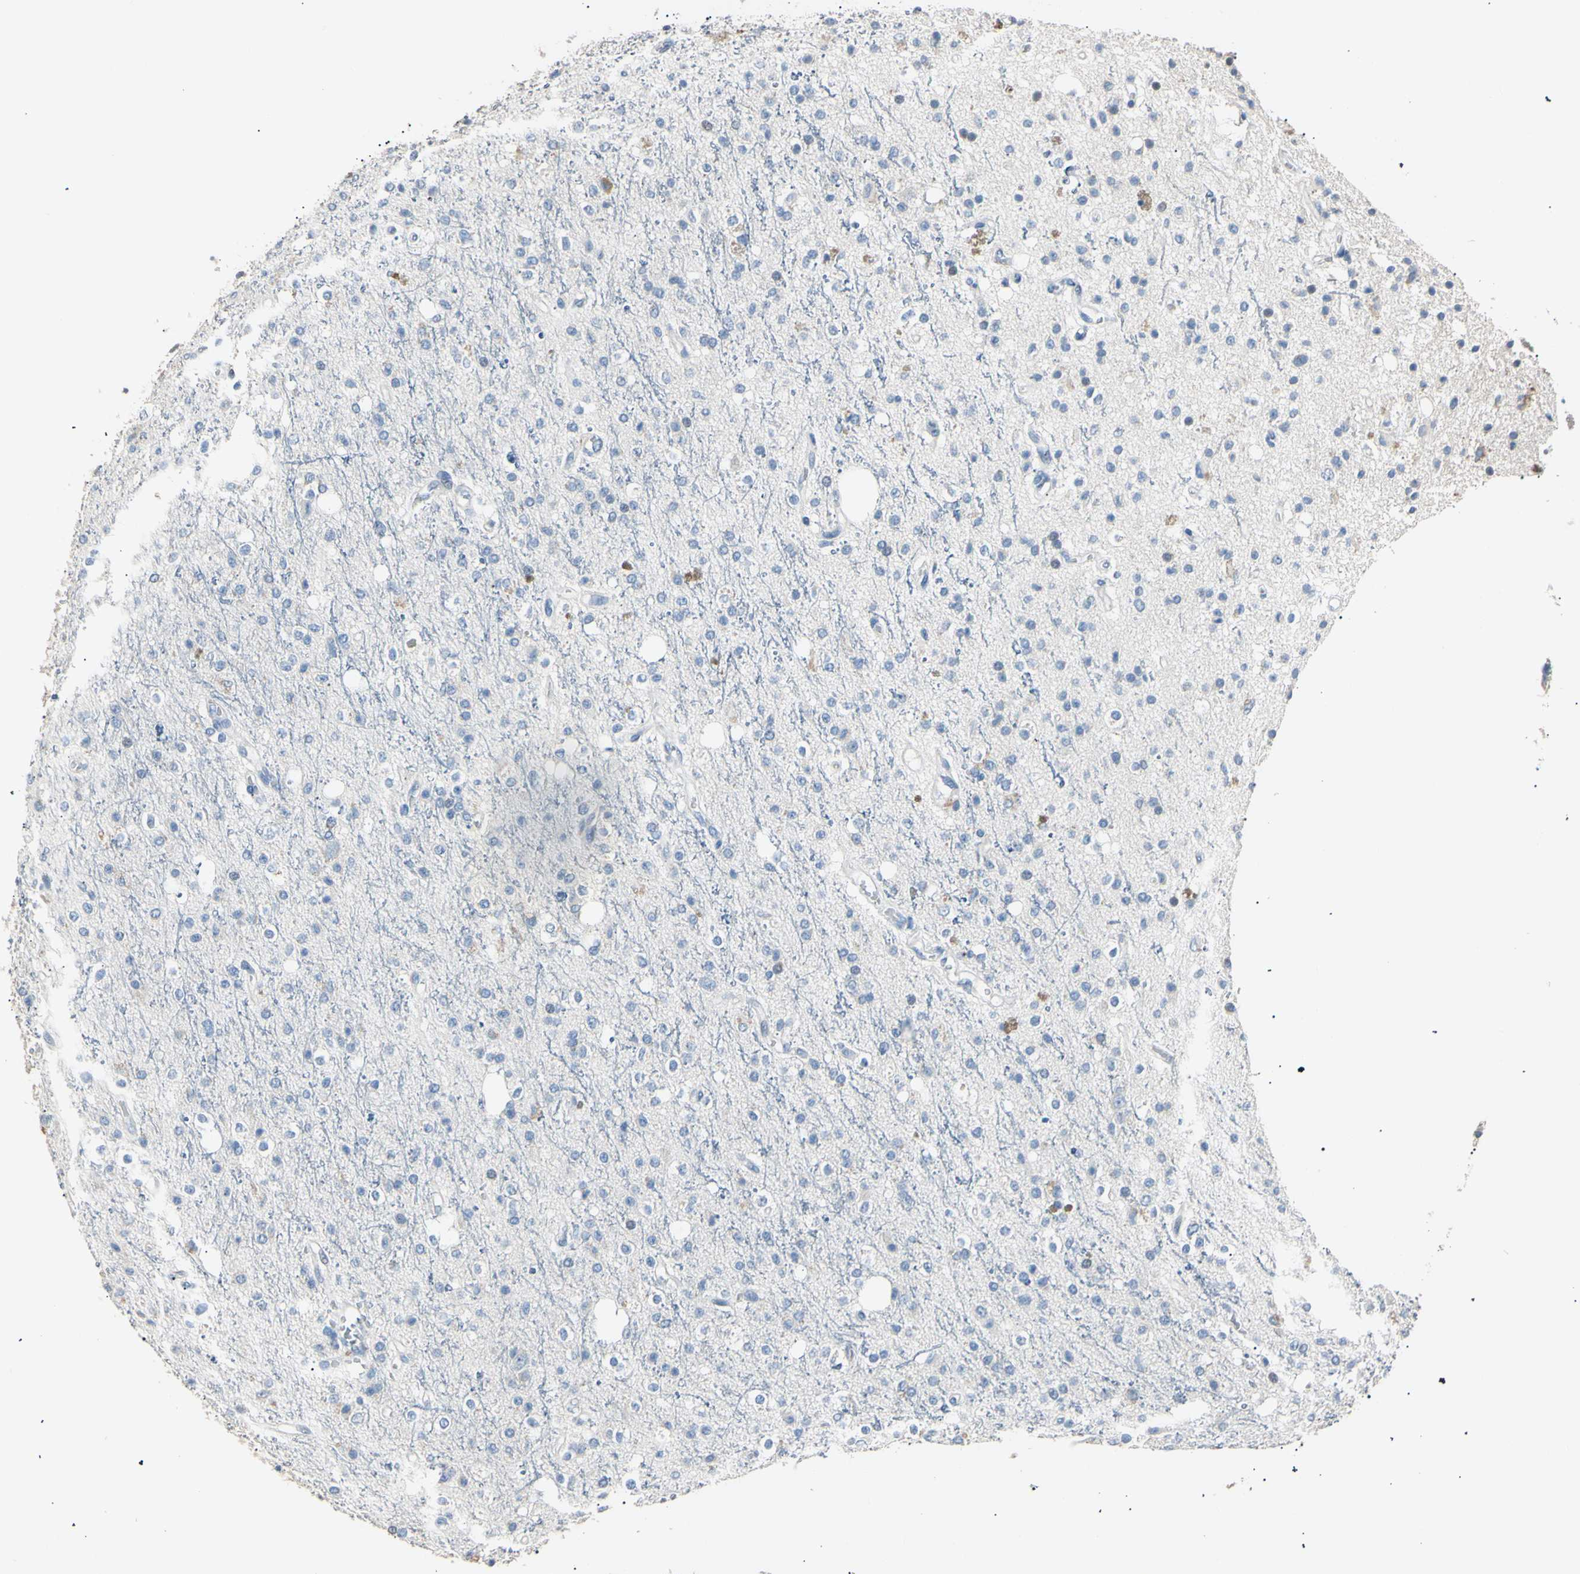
{"staining": {"intensity": "negative", "quantity": "none", "location": "none"}, "tissue": "glioma", "cell_type": "Tumor cells", "image_type": "cancer", "snomed": [{"axis": "morphology", "description": "Glioma, malignant, High grade"}, {"axis": "topography", "description": "Brain"}], "caption": "Immunohistochemical staining of high-grade glioma (malignant) displays no significant expression in tumor cells.", "gene": "LDLR", "patient": {"sex": "male", "age": 47}}